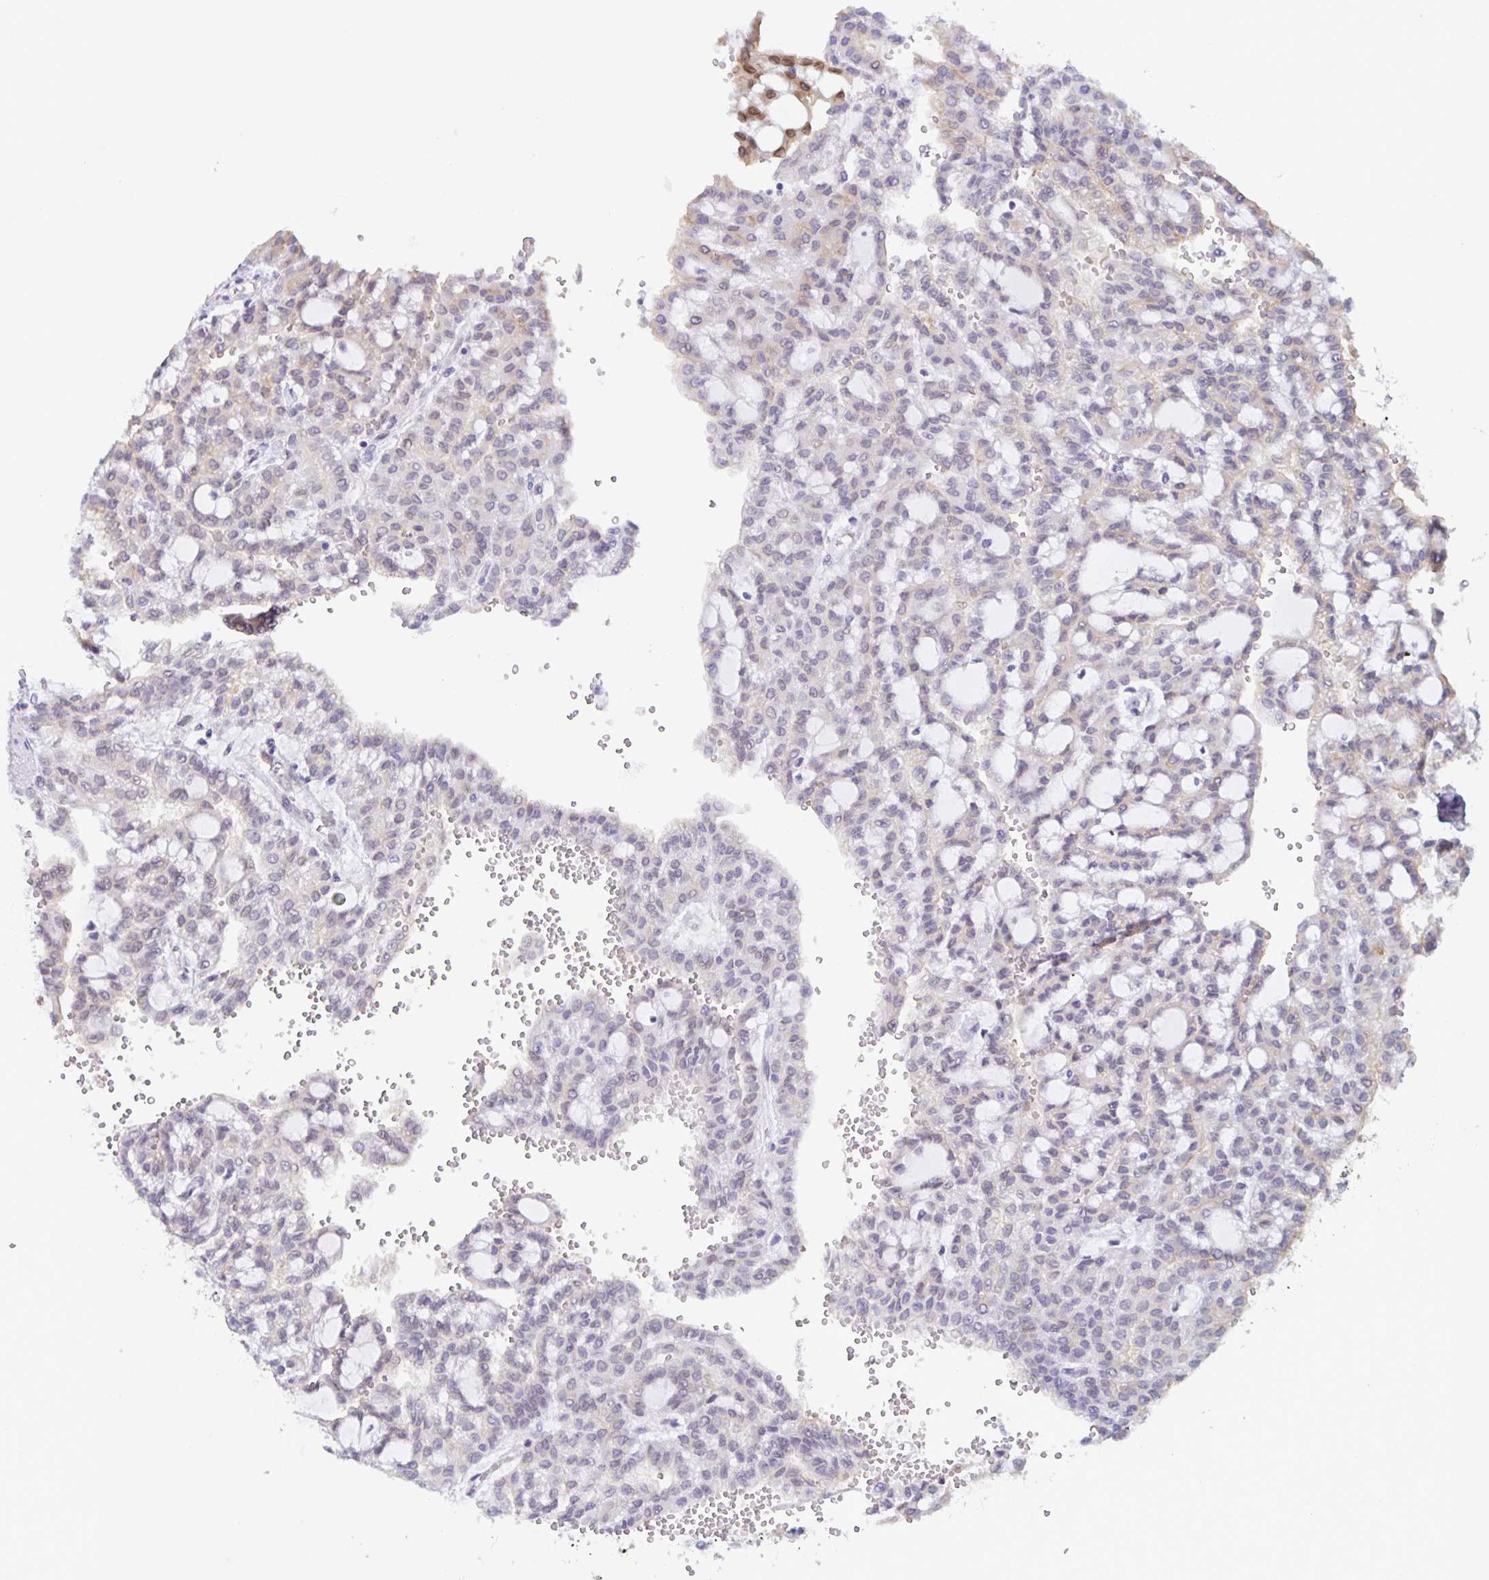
{"staining": {"intensity": "weak", "quantity": "<25%", "location": "cytoplasmic/membranous,nuclear"}, "tissue": "renal cancer", "cell_type": "Tumor cells", "image_type": "cancer", "snomed": [{"axis": "morphology", "description": "Adenocarcinoma, NOS"}, {"axis": "topography", "description": "Kidney"}], "caption": "This image is of renal cancer (adenocarcinoma) stained with immunohistochemistry (IHC) to label a protein in brown with the nuclei are counter-stained blue. There is no positivity in tumor cells.", "gene": "SYNE2", "patient": {"sex": "male", "age": 63}}